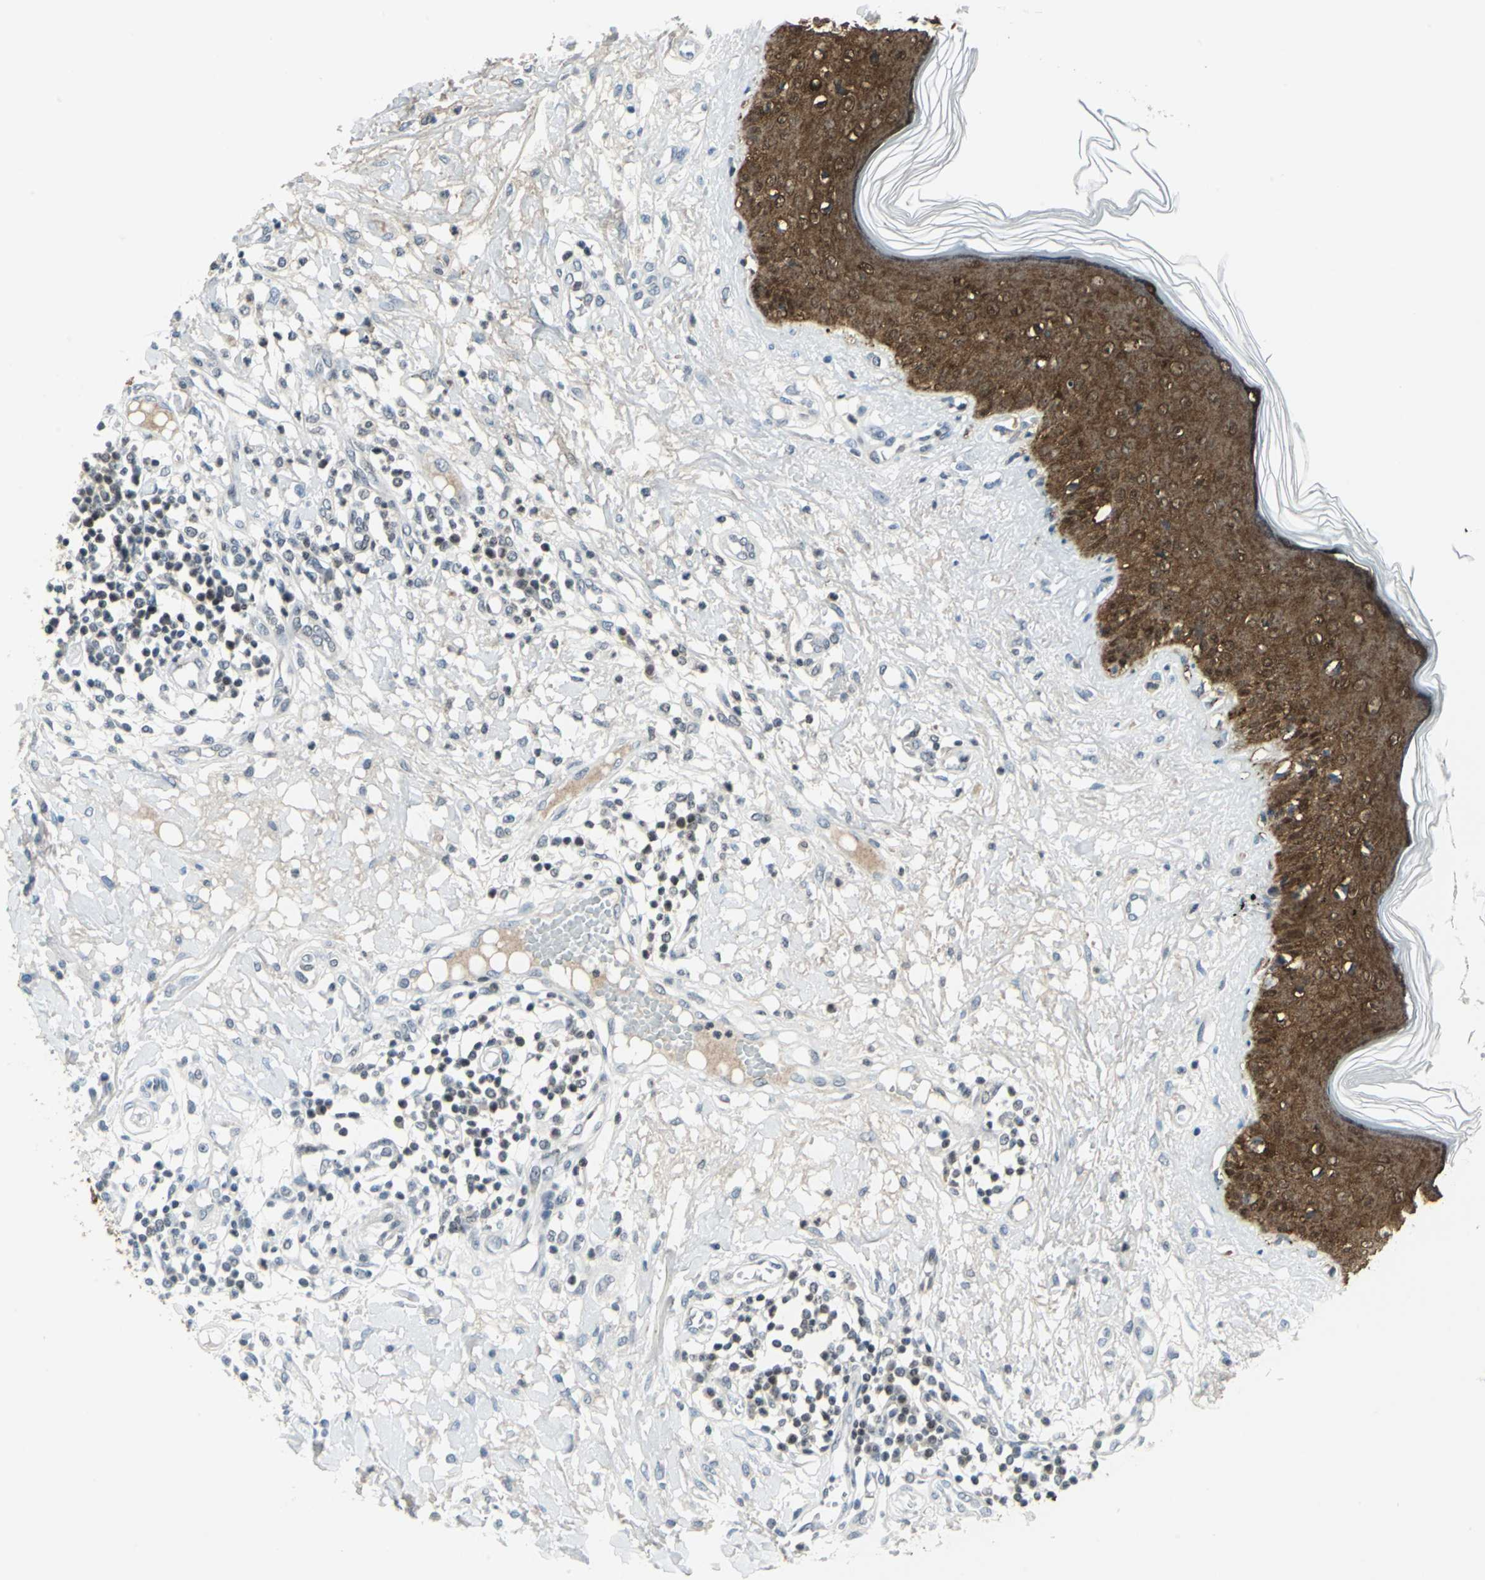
{"staining": {"intensity": "strong", "quantity": ">75%", "location": "cytoplasmic/membranous,nuclear"}, "tissue": "skin cancer", "cell_type": "Tumor cells", "image_type": "cancer", "snomed": [{"axis": "morphology", "description": "Squamous cell carcinoma, NOS"}, {"axis": "topography", "description": "Skin"}], "caption": "IHC histopathology image of squamous cell carcinoma (skin) stained for a protein (brown), which exhibits high levels of strong cytoplasmic/membranous and nuclear positivity in approximately >75% of tumor cells.", "gene": "SFN", "patient": {"sex": "female", "age": 78}}